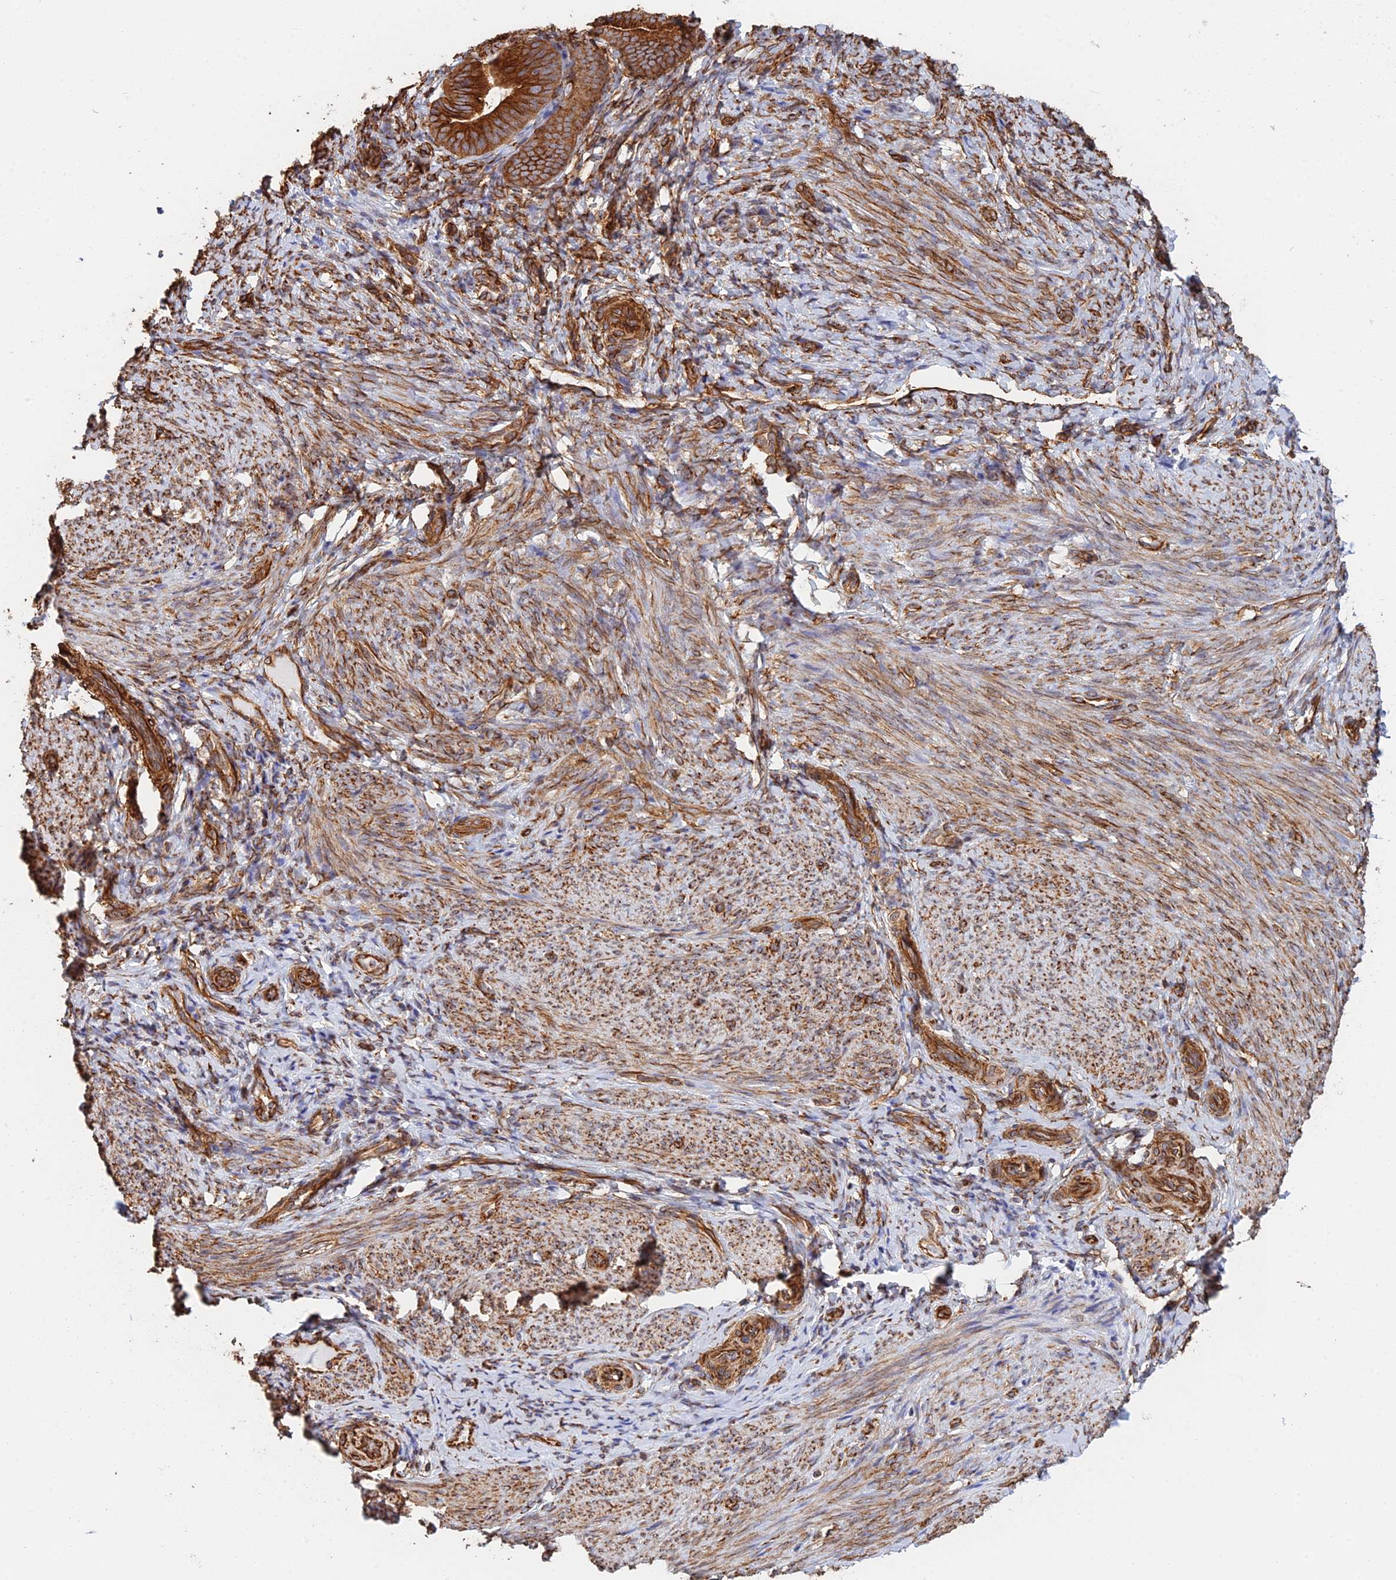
{"staining": {"intensity": "strong", "quantity": "25%-75%", "location": "cytoplasmic/membranous"}, "tissue": "endometrium", "cell_type": "Cells in endometrial stroma", "image_type": "normal", "snomed": [{"axis": "morphology", "description": "Normal tissue, NOS"}, {"axis": "topography", "description": "Endometrium"}], "caption": "Immunohistochemistry (IHC) (DAB) staining of benign human endometrium shows strong cytoplasmic/membranous protein positivity in approximately 25%-75% of cells in endometrial stroma. (Stains: DAB (3,3'-diaminobenzidine) in brown, nuclei in blue, Microscopy: brightfield microscopy at high magnification).", "gene": "WBP11", "patient": {"sex": "female", "age": 65}}